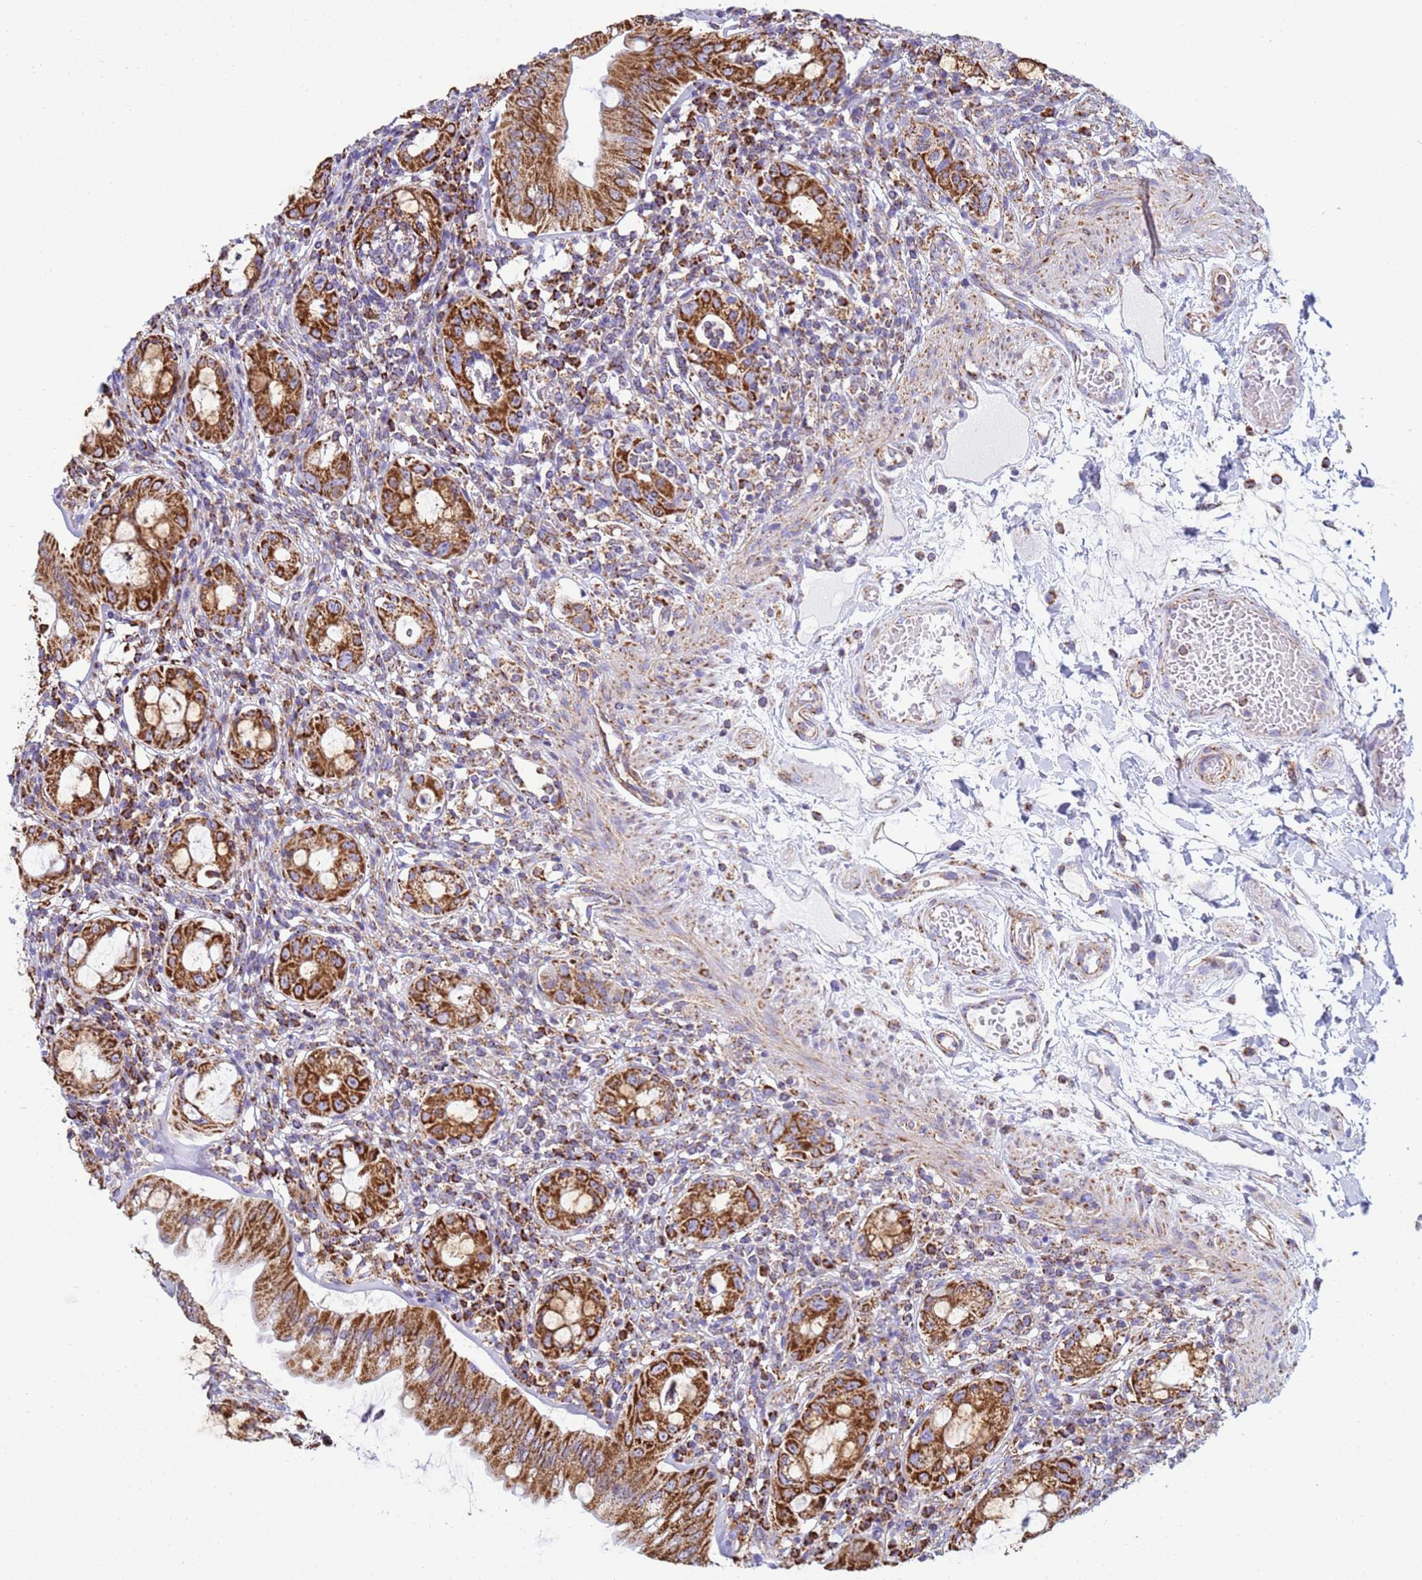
{"staining": {"intensity": "strong", "quantity": ">75%", "location": "cytoplasmic/membranous"}, "tissue": "rectum", "cell_type": "Glandular cells", "image_type": "normal", "snomed": [{"axis": "morphology", "description": "Normal tissue, NOS"}, {"axis": "topography", "description": "Rectum"}], "caption": "Immunohistochemistry (IHC) micrograph of benign rectum stained for a protein (brown), which exhibits high levels of strong cytoplasmic/membranous staining in about >75% of glandular cells.", "gene": "COQ4", "patient": {"sex": "female", "age": 57}}